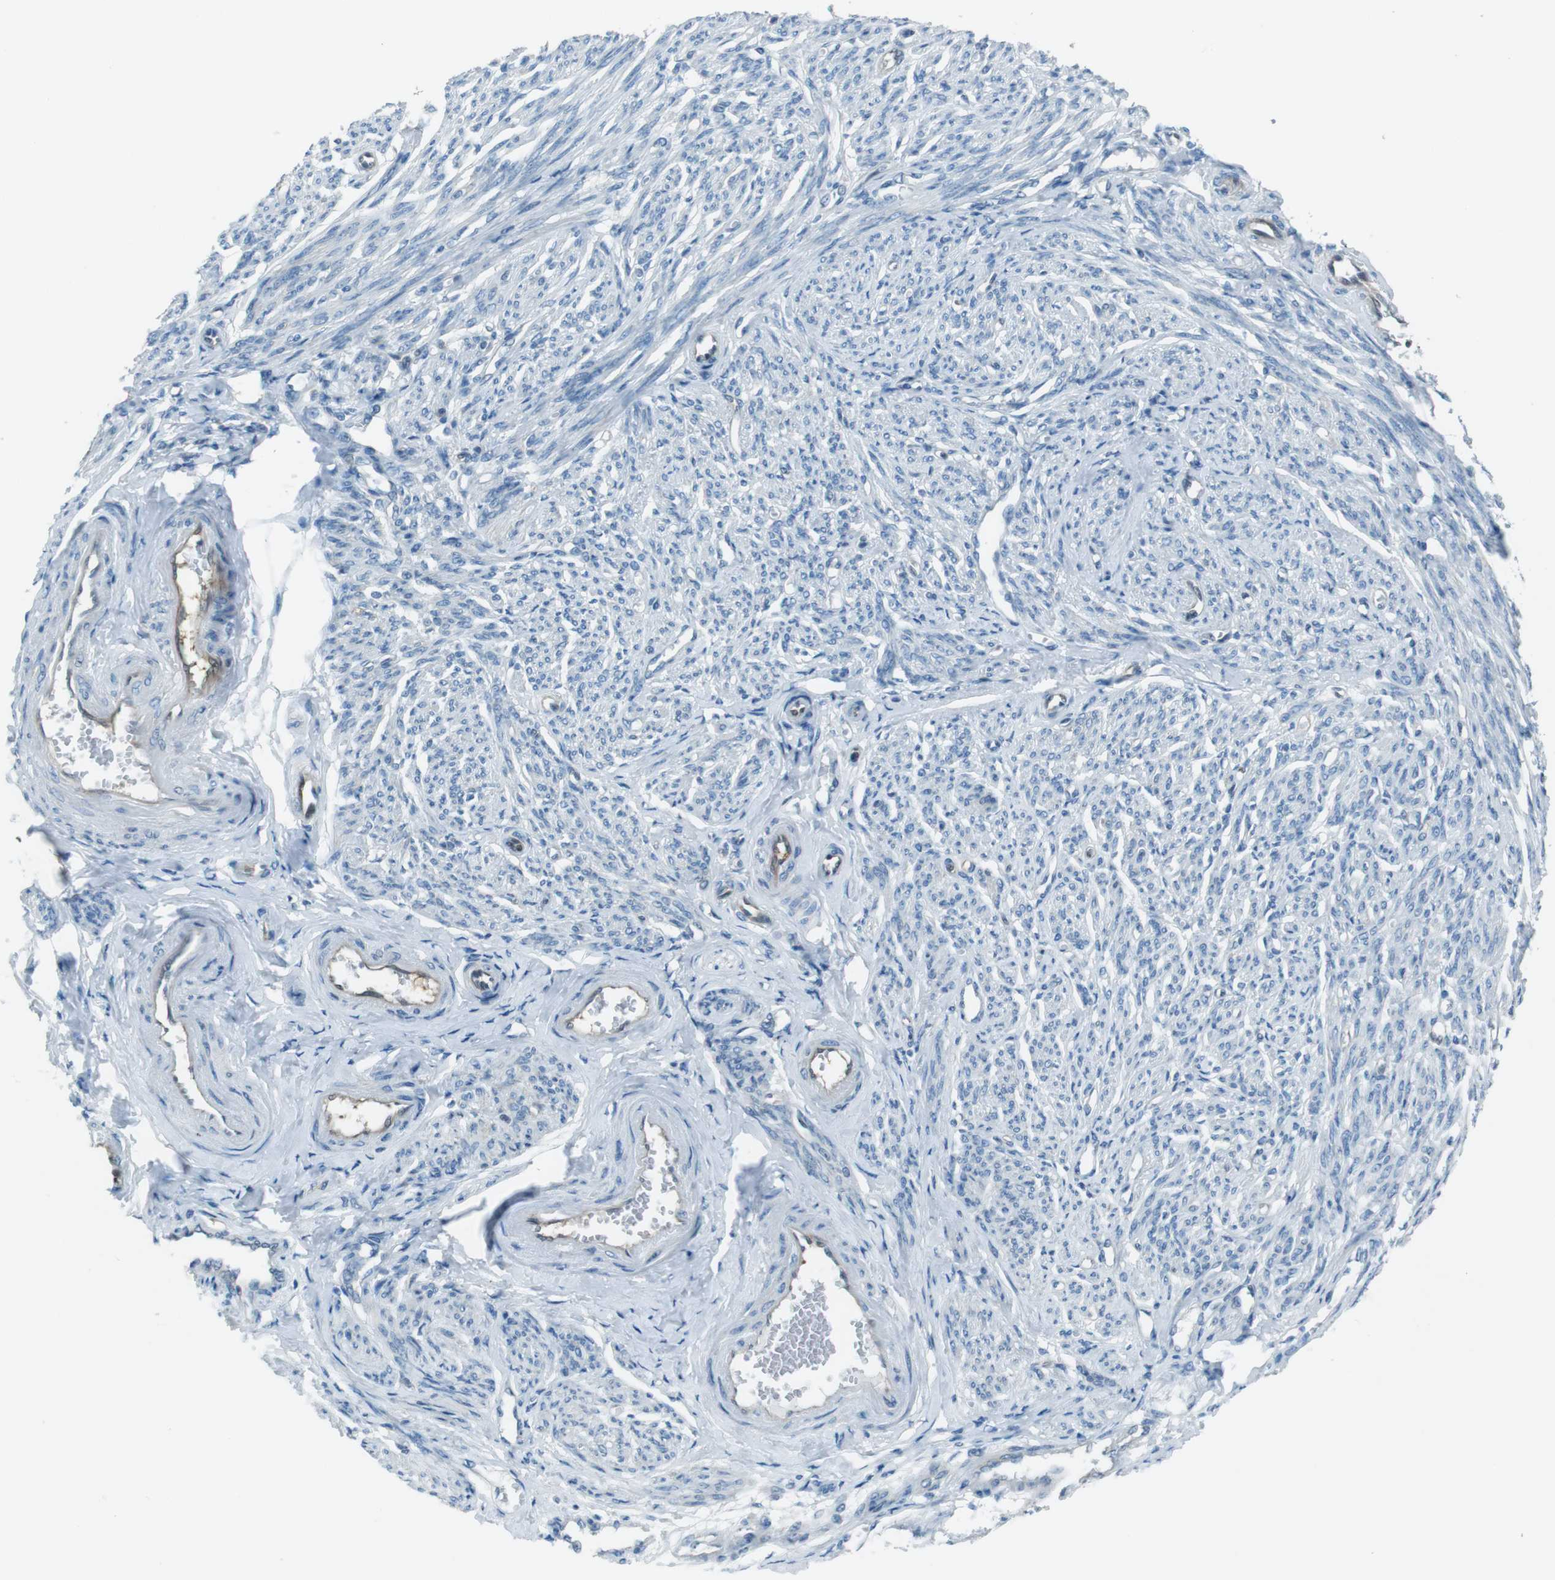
{"staining": {"intensity": "negative", "quantity": "none", "location": "none"}, "tissue": "smooth muscle", "cell_type": "Smooth muscle cells", "image_type": "normal", "snomed": [{"axis": "morphology", "description": "Normal tissue, NOS"}, {"axis": "topography", "description": "Smooth muscle"}], "caption": "This micrograph is of unremarkable smooth muscle stained with IHC to label a protein in brown with the nuclei are counter-stained blue. There is no staining in smooth muscle cells.", "gene": "MFAP3", "patient": {"sex": "female", "age": 65}}